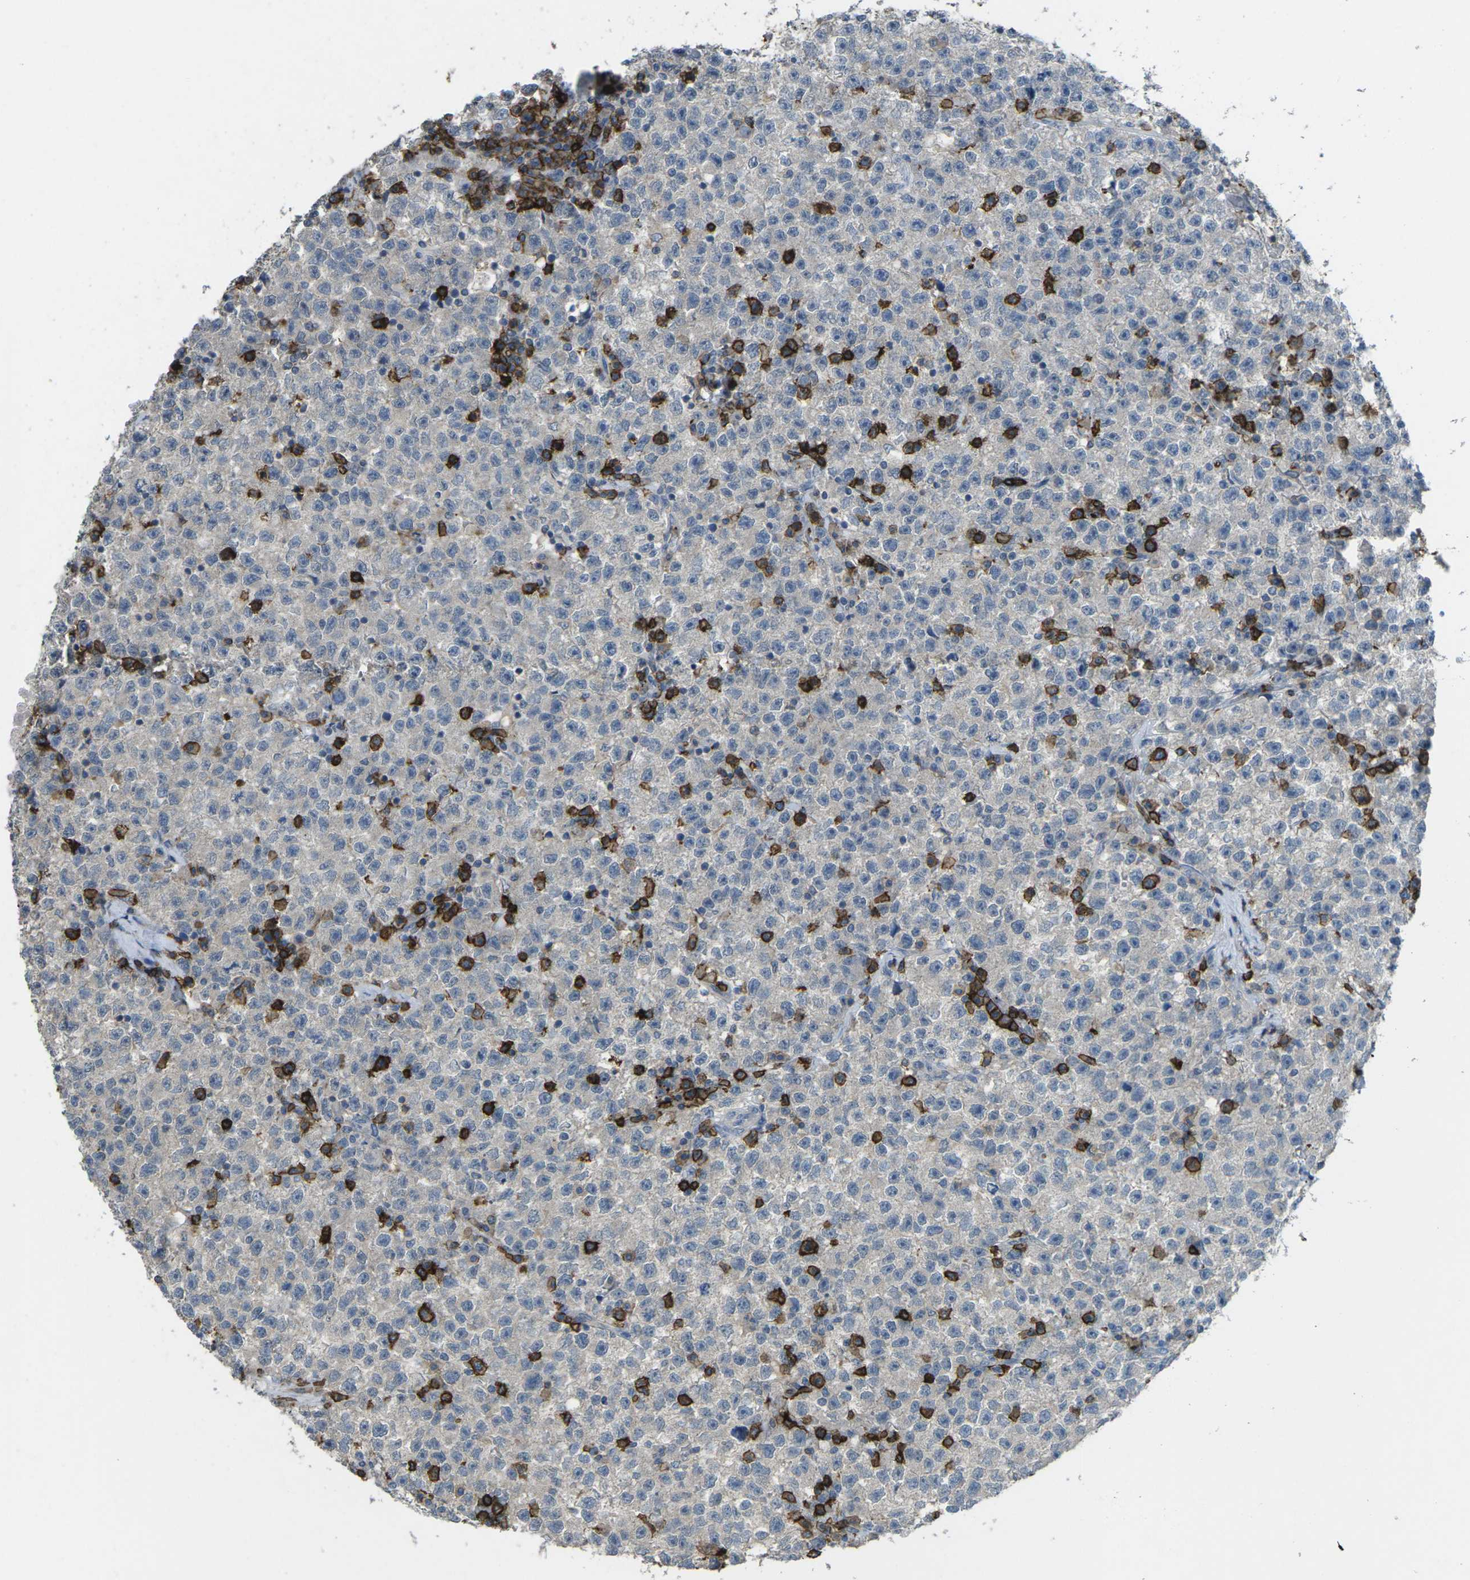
{"staining": {"intensity": "negative", "quantity": "none", "location": "none"}, "tissue": "testis cancer", "cell_type": "Tumor cells", "image_type": "cancer", "snomed": [{"axis": "morphology", "description": "Seminoma, NOS"}, {"axis": "topography", "description": "Testis"}], "caption": "The photomicrograph reveals no significant staining in tumor cells of testis cancer (seminoma).", "gene": "CD19", "patient": {"sex": "male", "age": 22}}